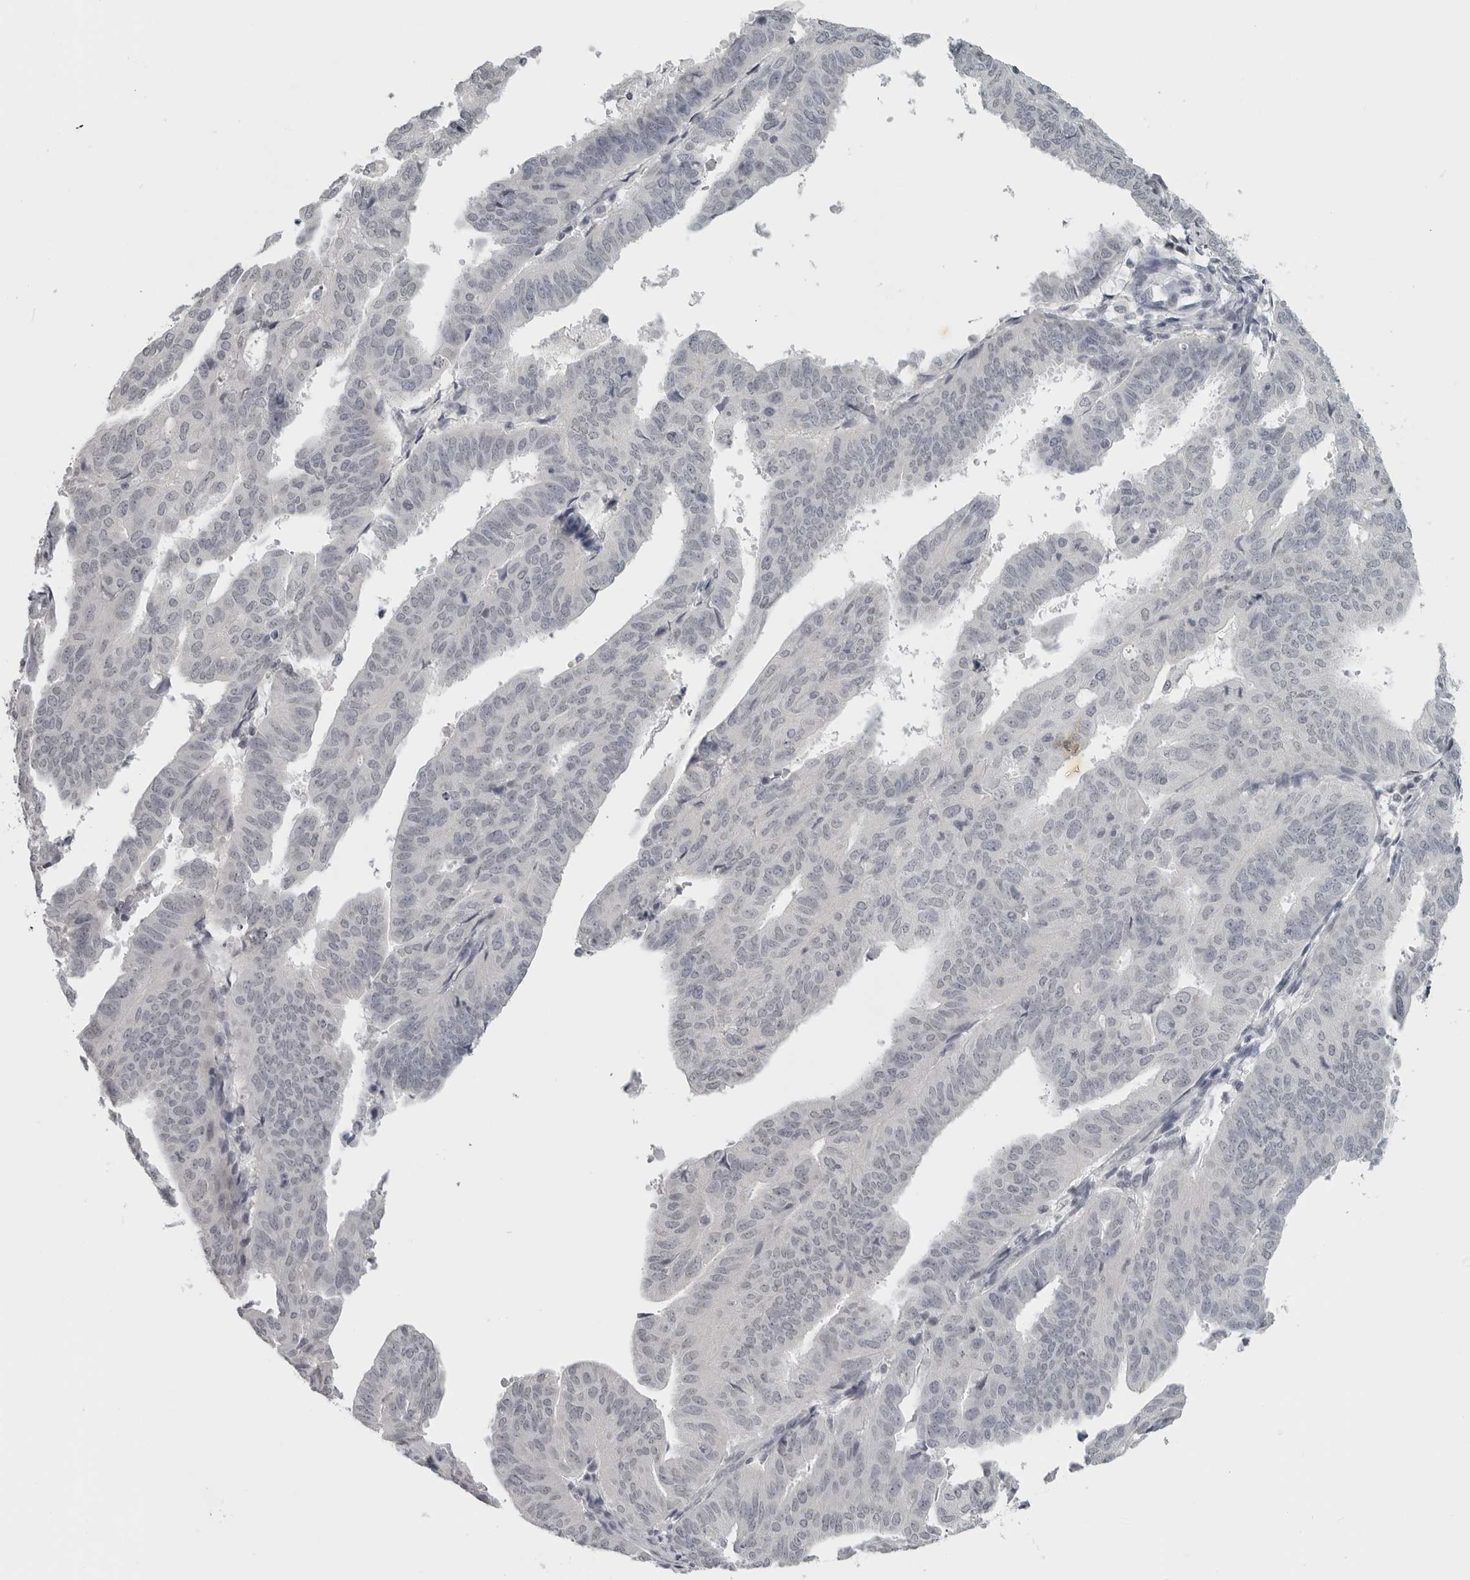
{"staining": {"intensity": "negative", "quantity": "none", "location": "none"}, "tissue": "endometrial cancer", "cell_type": "Tumor cells", "image_type": "cancer", "snomed": [{"axis": "morphology", "description": "Adenocarcinoma, NOS"}, {"axis": "topography", "description": "Uterus"}], "caption": "There is no significant staining in tumor cells of endometrial cancer (adenocarcinoma). (Brightfield microscopy of DAB (3,3'-diaminobenzidine) immunohistochemistry (IHC) at high magnification).", "gene": "BPIFA1", "patient": {"sex": "female", "age": 77}}